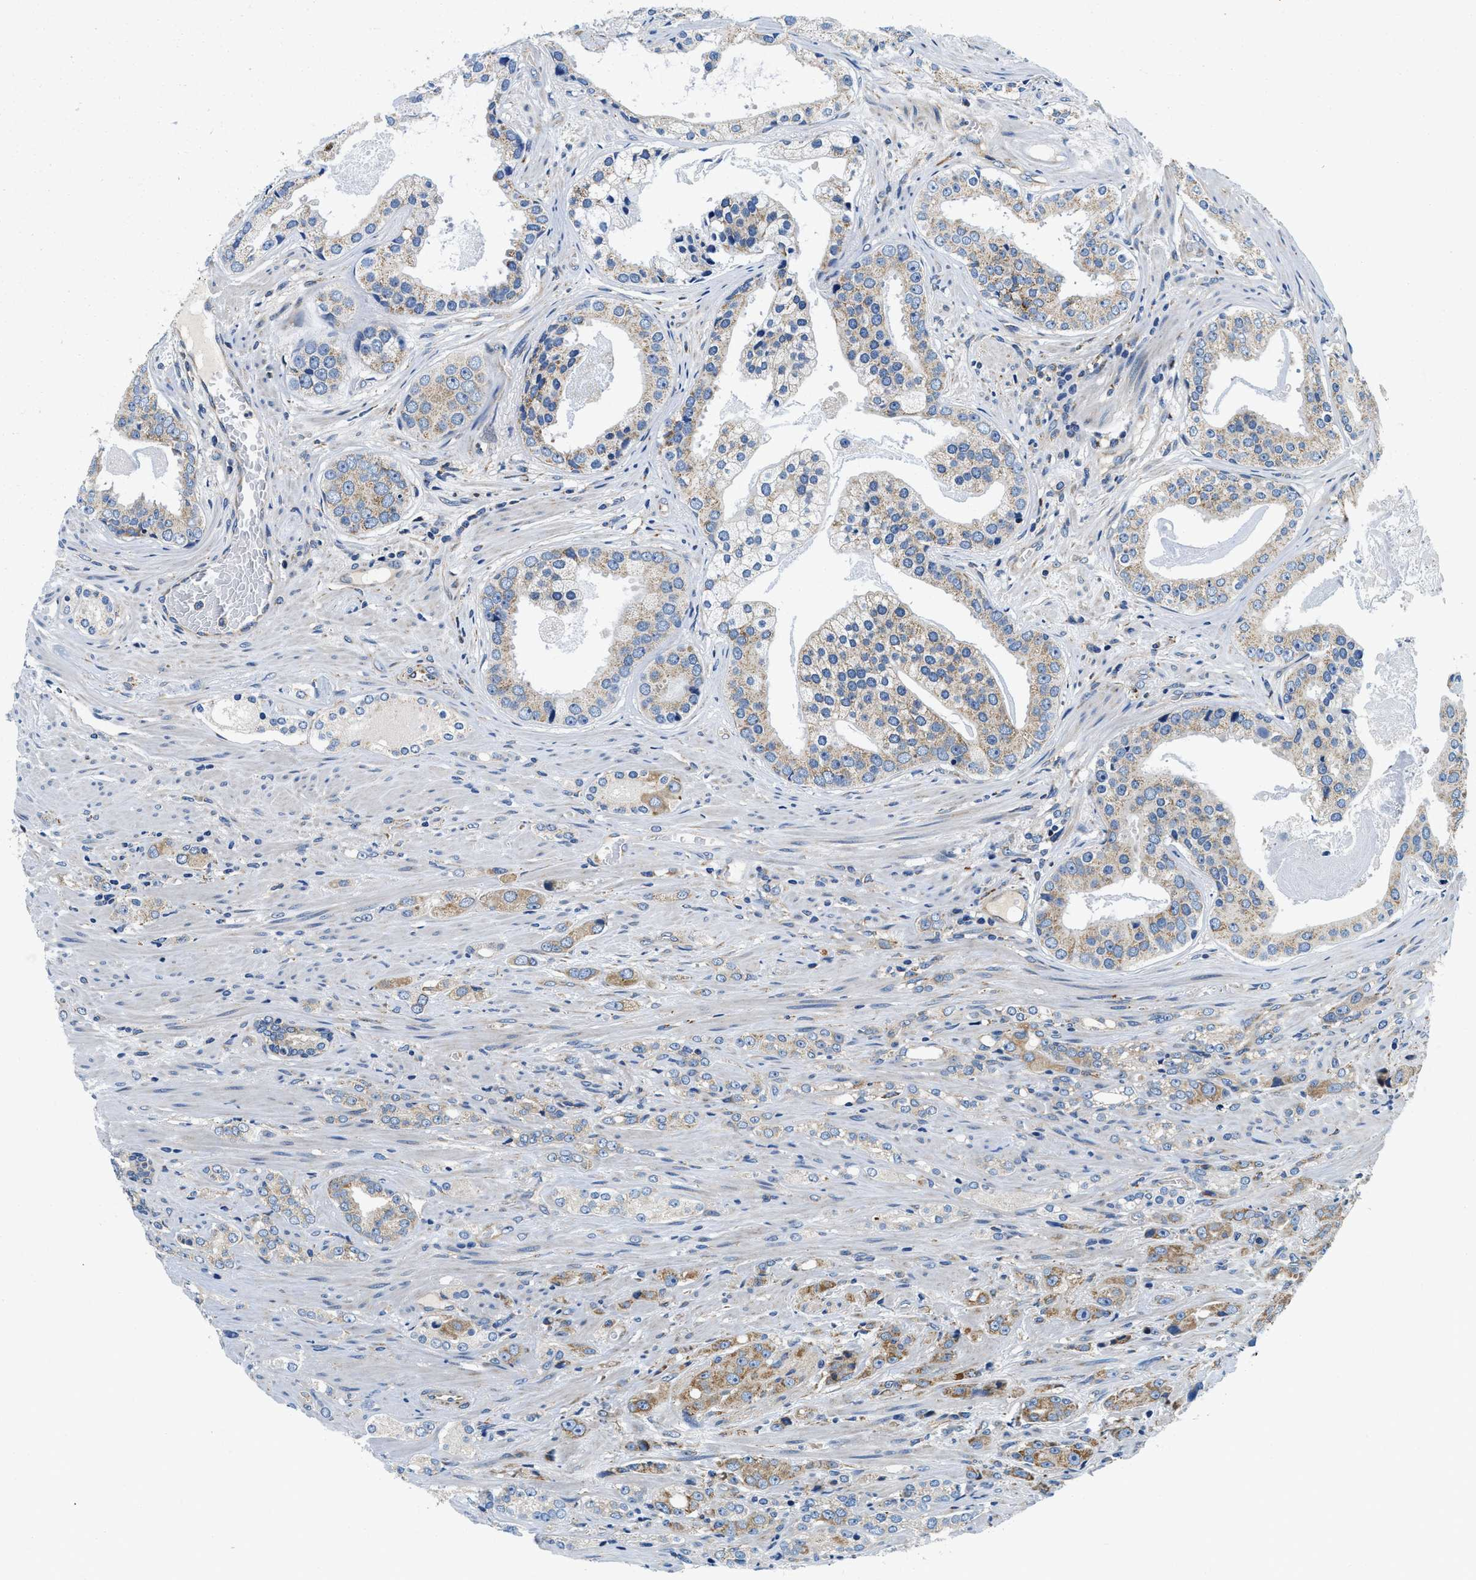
{"staining": {"intensity": "moderate", "quantity": "<25%", "location": "cytoplasmic/membranous"}, "tissue": "prostate cancer", "cell_type": "Tumor cells", "image_type": "cancer", "snomed": [{"axis": "morphology", "description": "Adenocarcinoma, High grade"}, {"axis": "topography", "description": "Prostate"}], "caption": "Prostate cancer (adenocarcinoma (high-grade)) tissue reveals moderate cytoplasmic/membranous positivity in about <25% of tumor cells, visualized by immunohistochemistry. The staining is performed using DAB brown chromogen to label protein expression. The nuclei are counter-stained blue using hematoxylin.", "gene": "SAMD4B", "patient": {"sex": "male", "age": 71}}